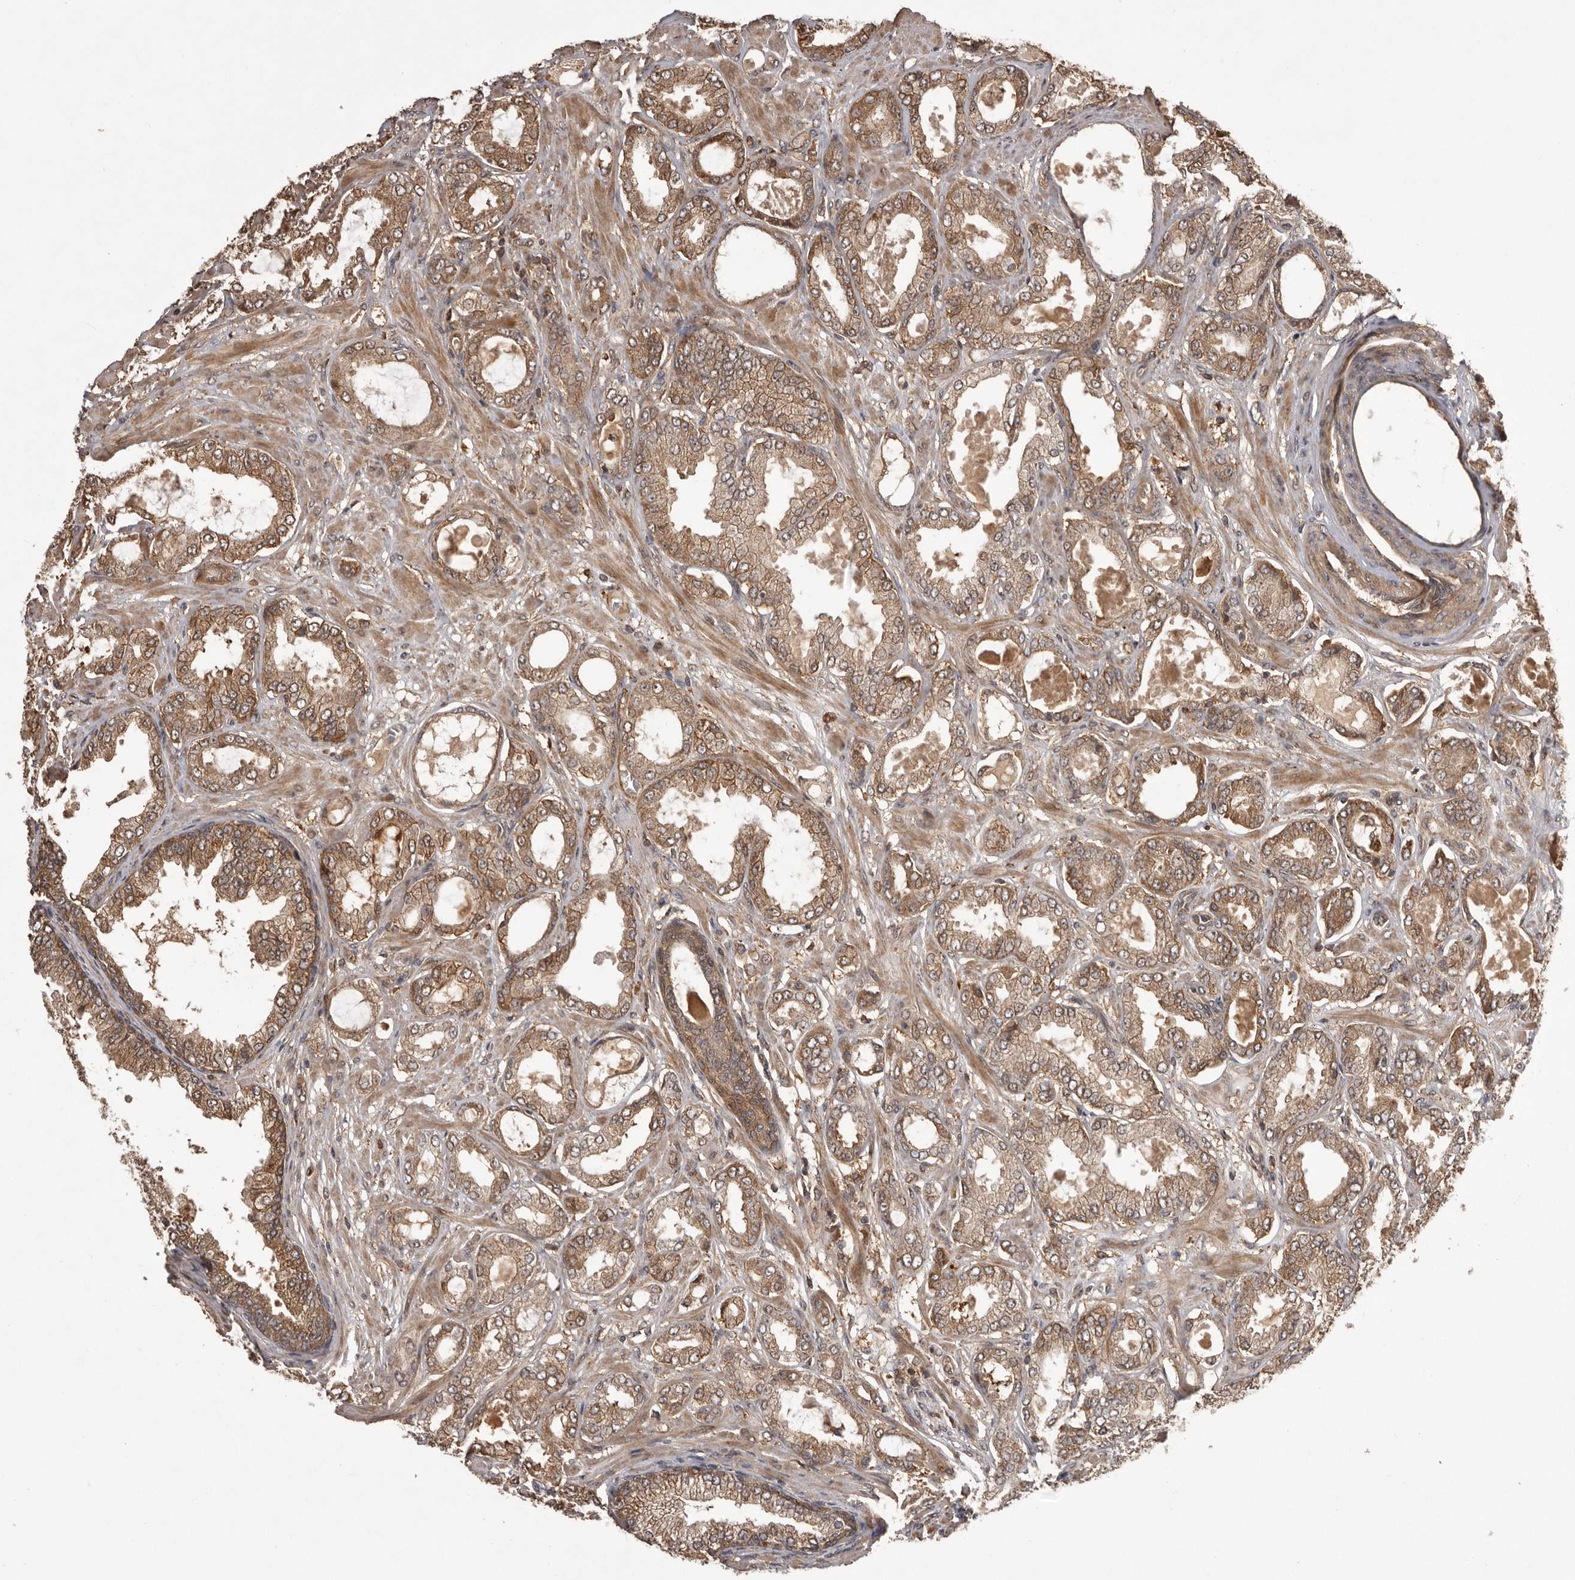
{"staining": {"intensity": "moderate", "quantity": ">75%", "location": "cytoplasmic/membranous"}, "tissue": "prostate cancer", "cell_type": "Tumor cells", "image_type": "cancer", "snomed": [{"axis": "morphology", "description": "Adenocarcinoma, Low grade"}, {"axis": "topography", "description": "Prostate"}], "caption": "Tumor cells exhibit moderate cytoplasmic/membranous positivity in about >75% of cells in prostate low-grade adenocarcinoma.", "gene": "SLC22A3", "patient": {"sex": "male", "age": 63}}